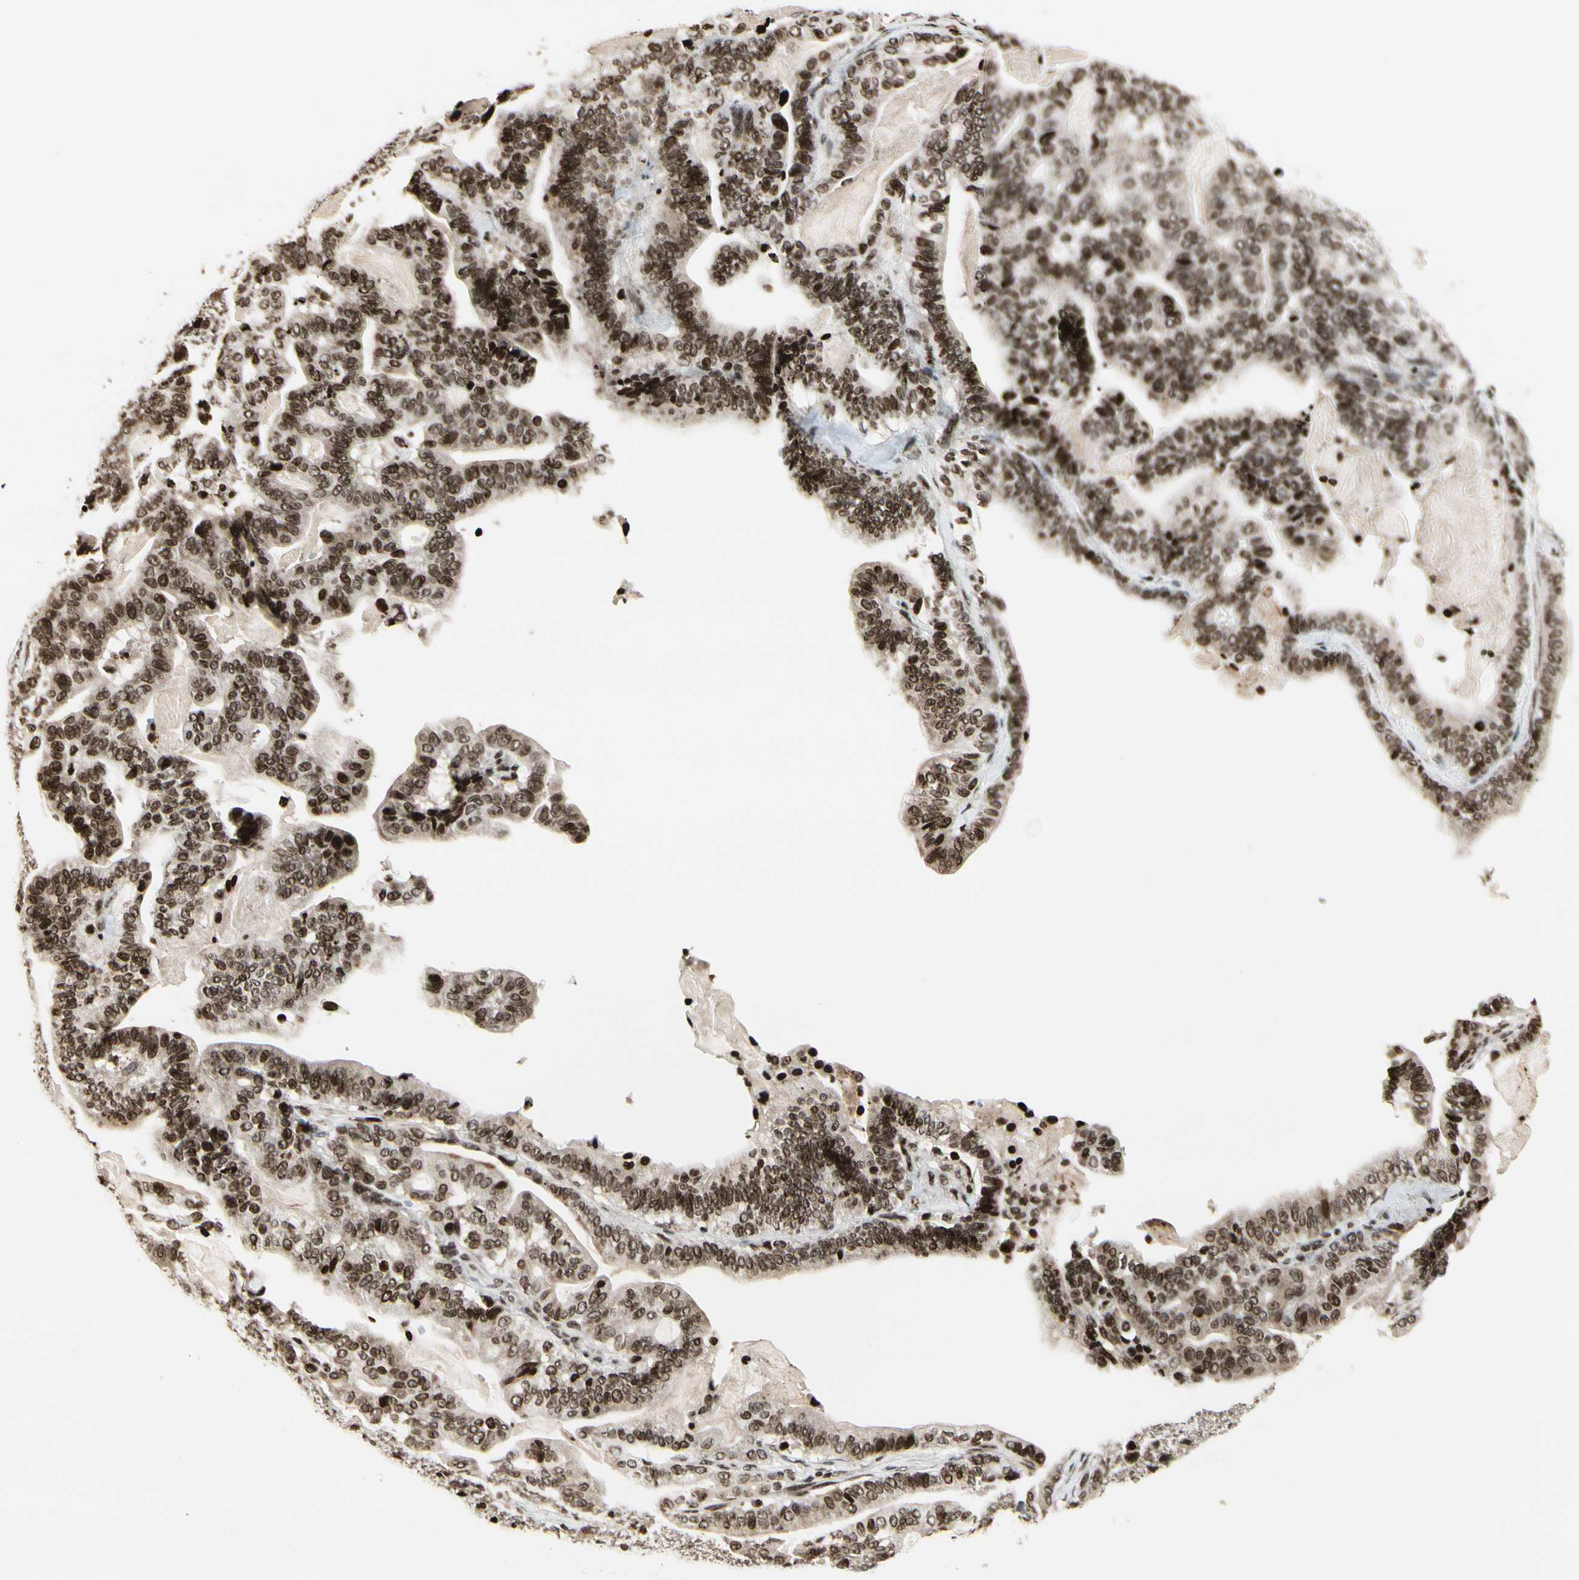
{"staining": {"intensity": "moderate", "quantity": ">75%", "location": "nuclear"}, "tissue": "pancreatic cancer", "cell_type": "Tumor cells", "image_type": "cancer", "snomed": [{"axis": "morphology", "description": "Adenocarcinoma, NOS"}, {"axis": "topography", "description": "Pancreas"}], "caption": "A micrograph of human pancreatic adenocarcinoma stained for a protein shows moderate nuclear brown staining in tumor cells. (Brightfield microscopy of DAB IHC at high magnification).", "gene": "TSHZ3", "patient": {"sex": "male", "age": 63}}